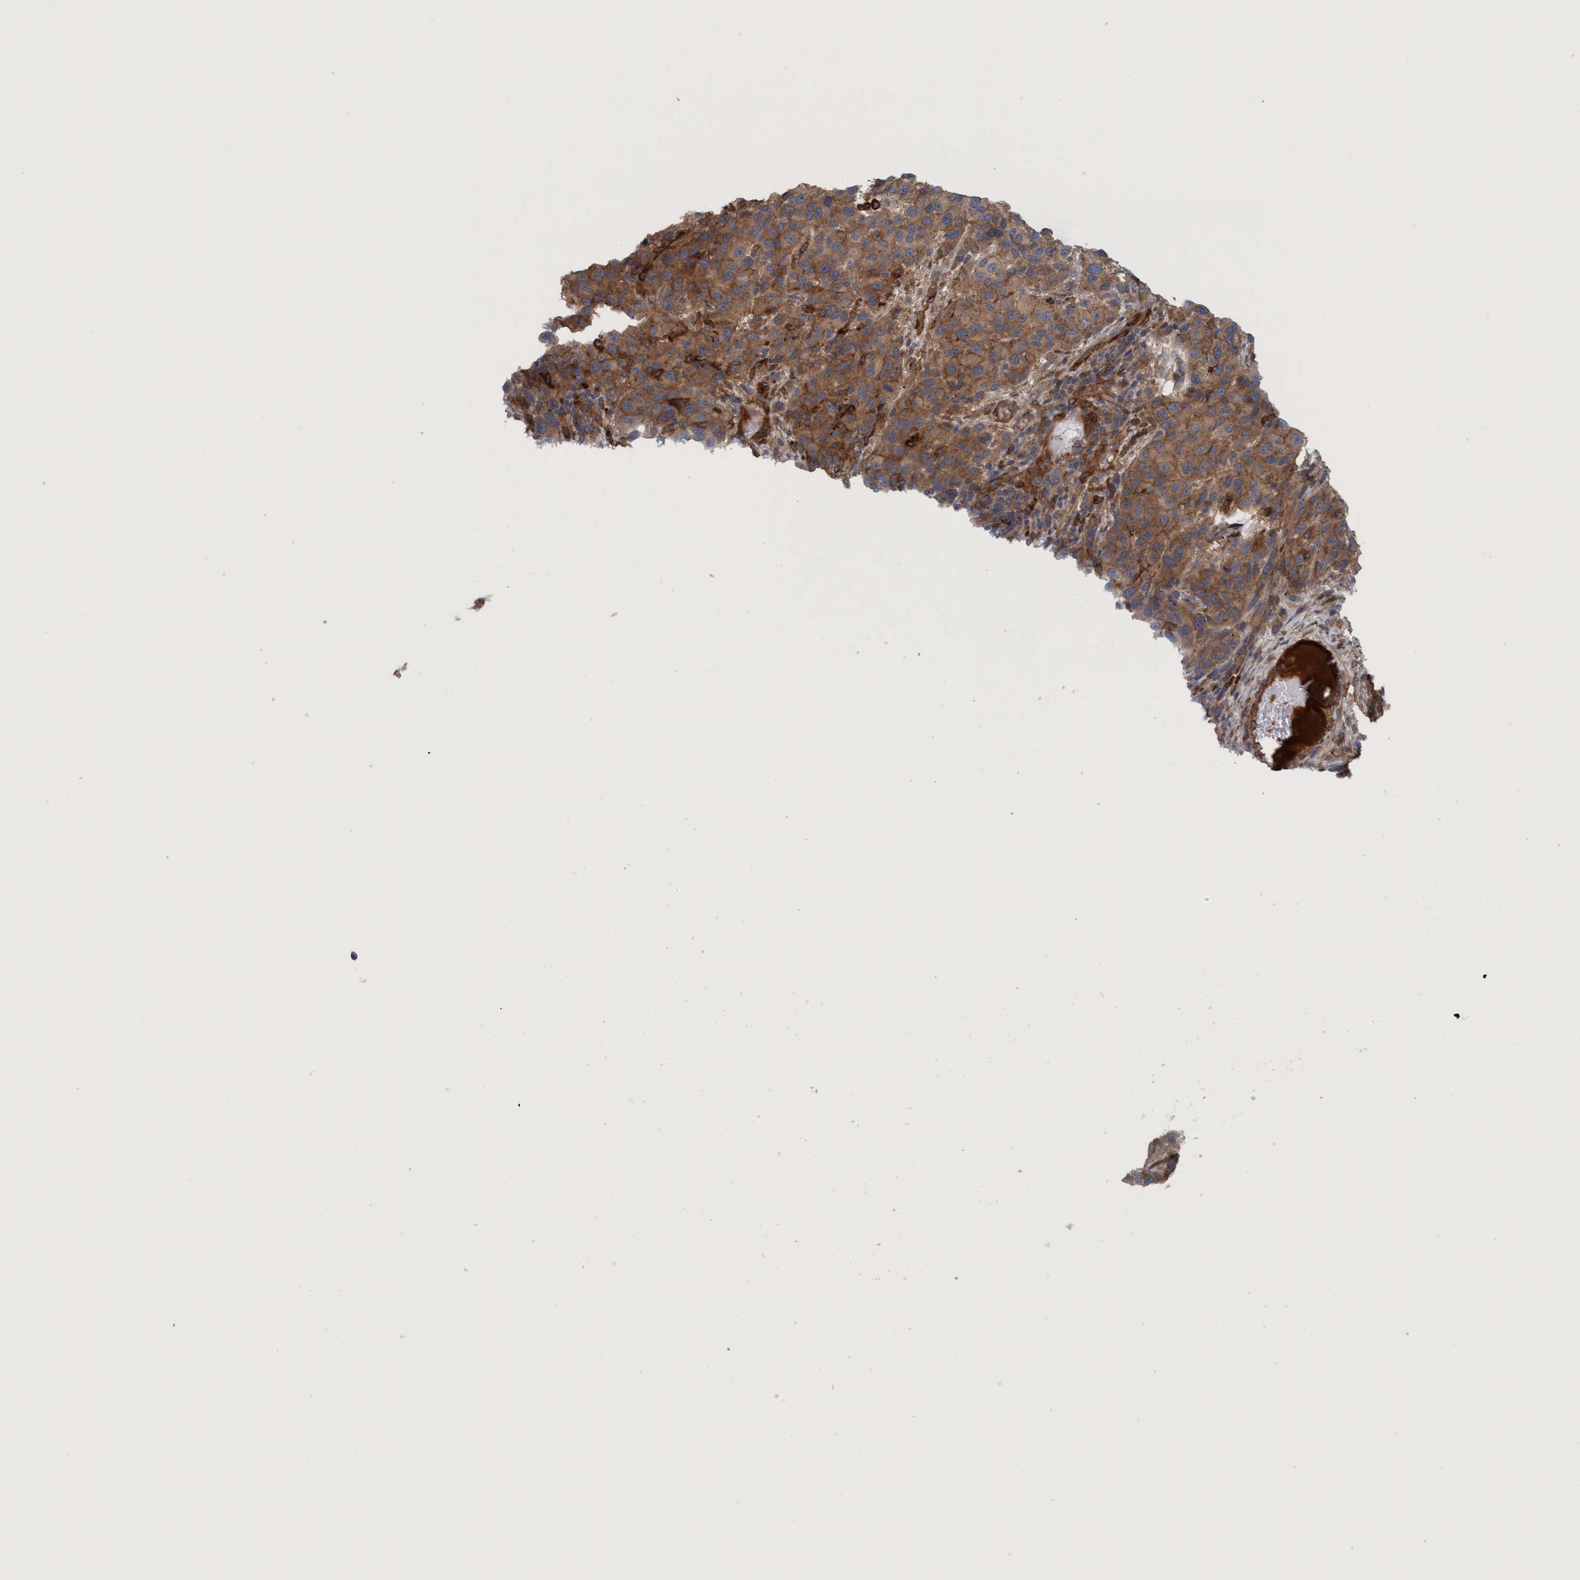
{"staining": {"intensity": "strong", "quantity": ">75%", "location": "cytoplasmic/membranous"}, "tissue": "melanoma", "cell_type": "Tumor cells", "image_type": "cancer", "snomed": [{"axis": "morphology", "description": "Malignant melanoma, Metastatic site"}, {"axis": "topography", "description": "Lymph node"}], "caption": "Protein staining of melanoma tissue exhibits strong cytoplasmic/membranous staining in about >75% of tumor cells. (Brightfield microscopy of DAB IHC at high magnification).", "gene": "SPECC1", "patient": {"sex": "male", "age": 61}}